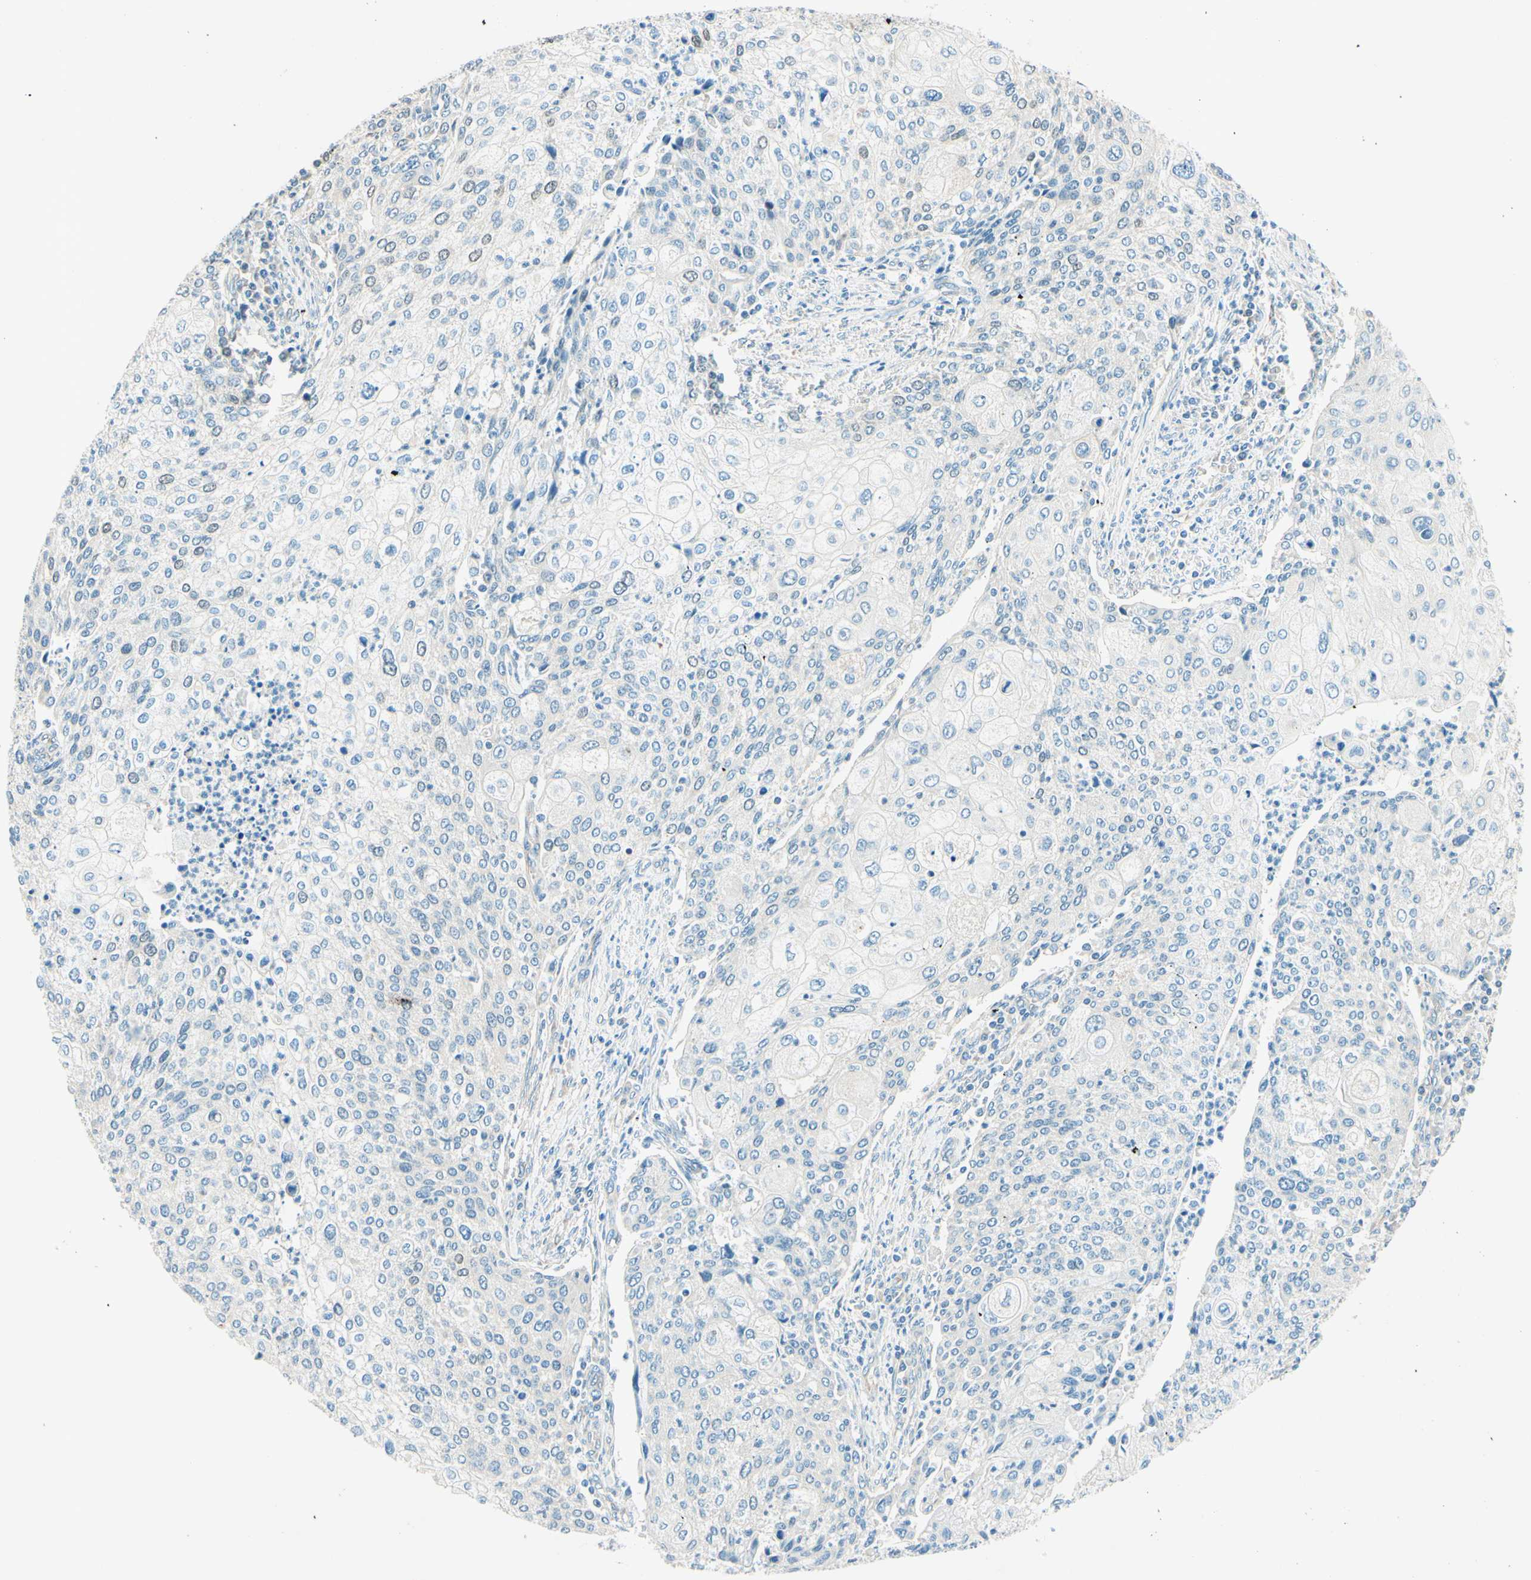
{"staining": {"intensity": "negative", "quantity": "none", "location": "none"}, "tissue": "cervical cancer", "cell_type": "Tumor cells", "image_type": "cancer", "snomed": [{"axis": "morphology", "description": "Squamous cell carcinoma, NOS"}, {"axis": "topography", "description": "Cervix"}], "caption": "The image shows no staining of tumor cells in squamous cell carcinoma (cervical).", "gene": "TAOK2", "patient": {"sex": "female", "age": 40}}